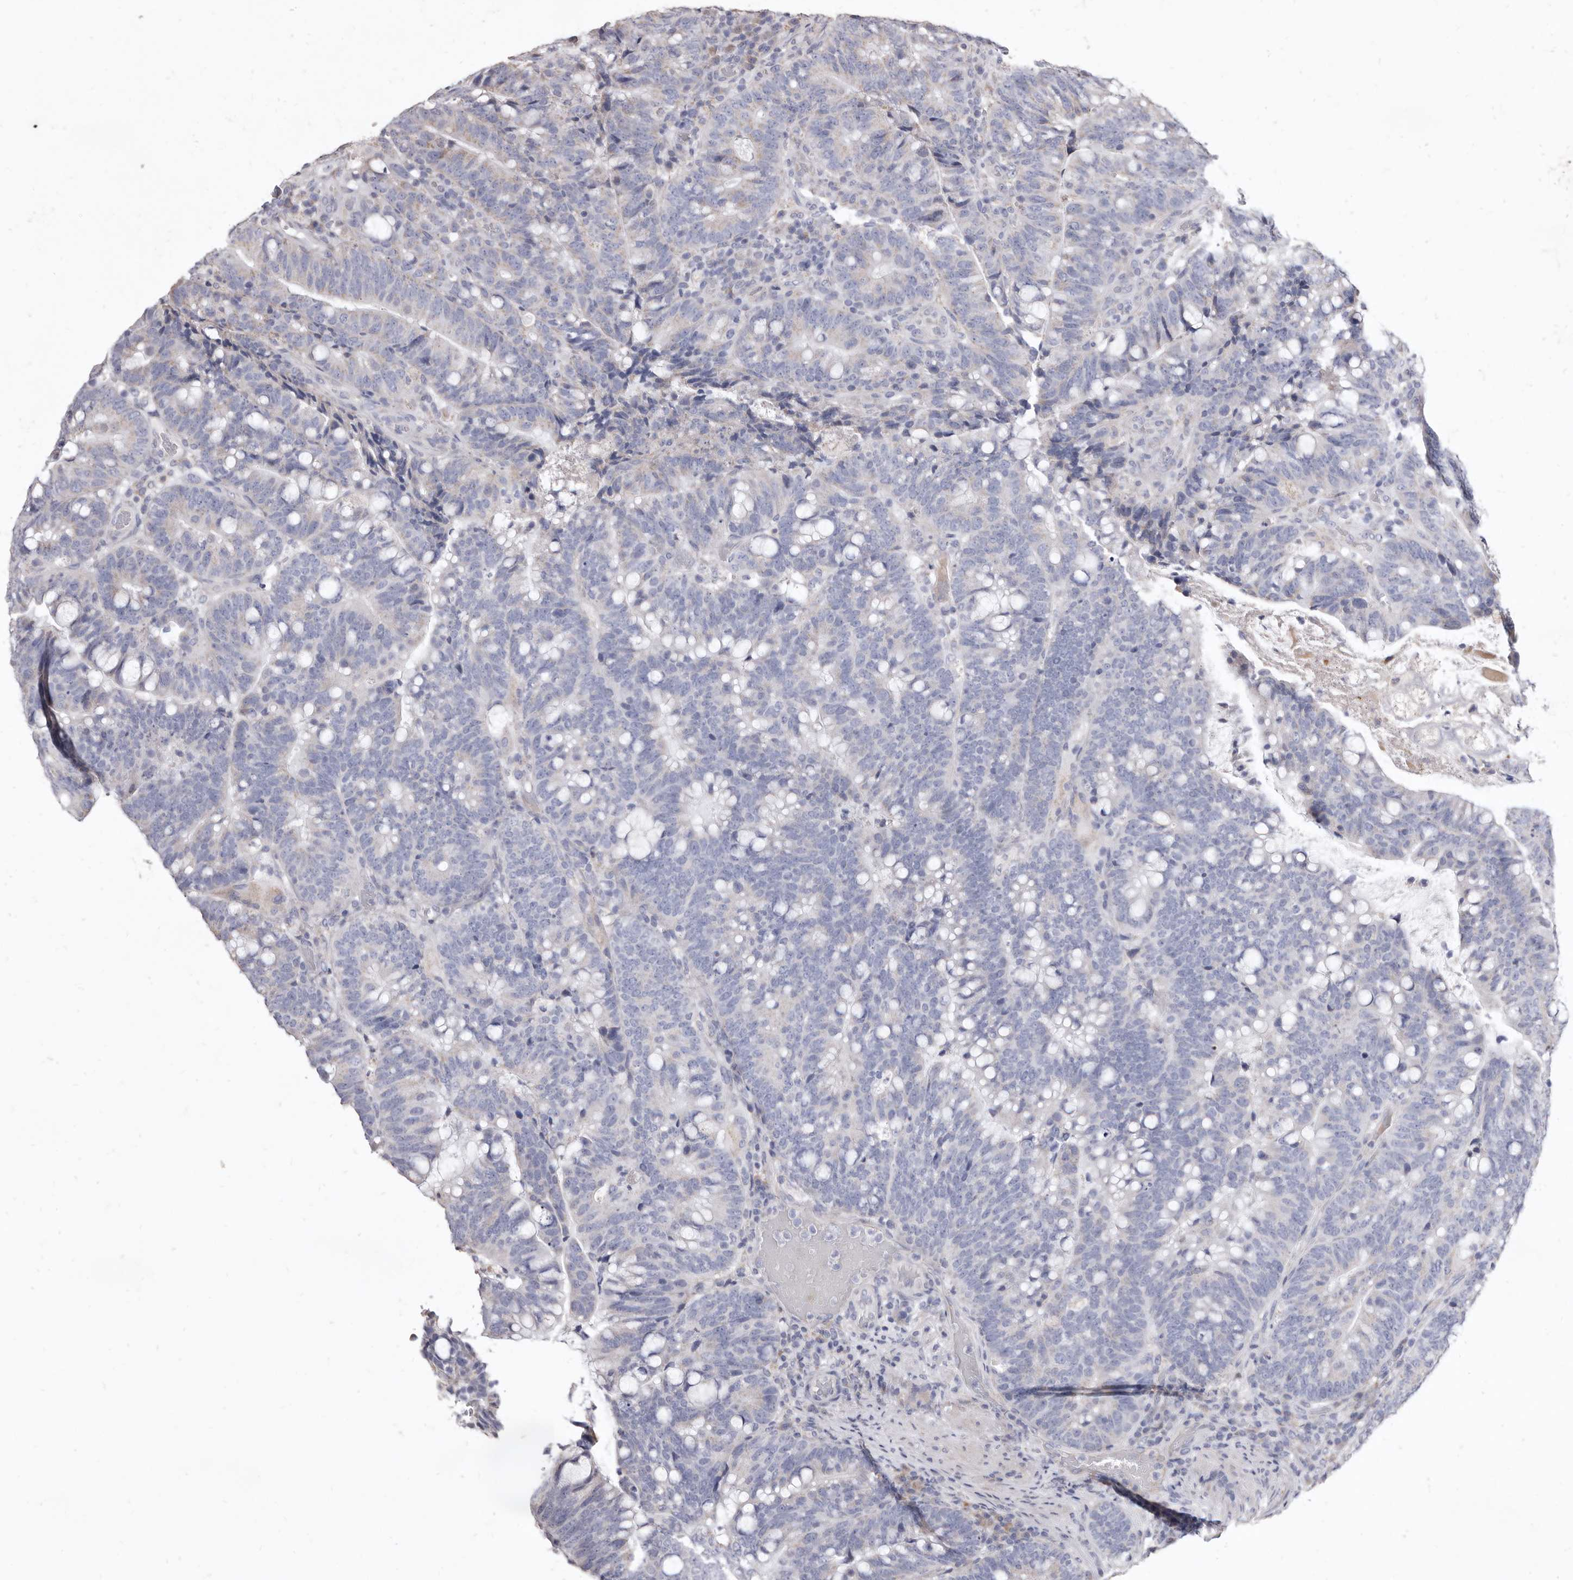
{"staining": {"intensity": "weak", "quantity": "<25%", "location": "cytoplasmic/membranous"}, "tissue": "colorectal cancer", "cell_type": "Tumor cells", "image_type": "cancer", "snomed": [{"axis": "morphology", "description": "Adenocarcinoma, NOS"}, {"axis": "topography", "description": "Colon"}], "caption": "Micrograph shows no significant protein positivity in tumor cells of colorectal adenocarcinoma.", "gene": "CYP2E1", "patient": {"sex": "female", "age": 66}}